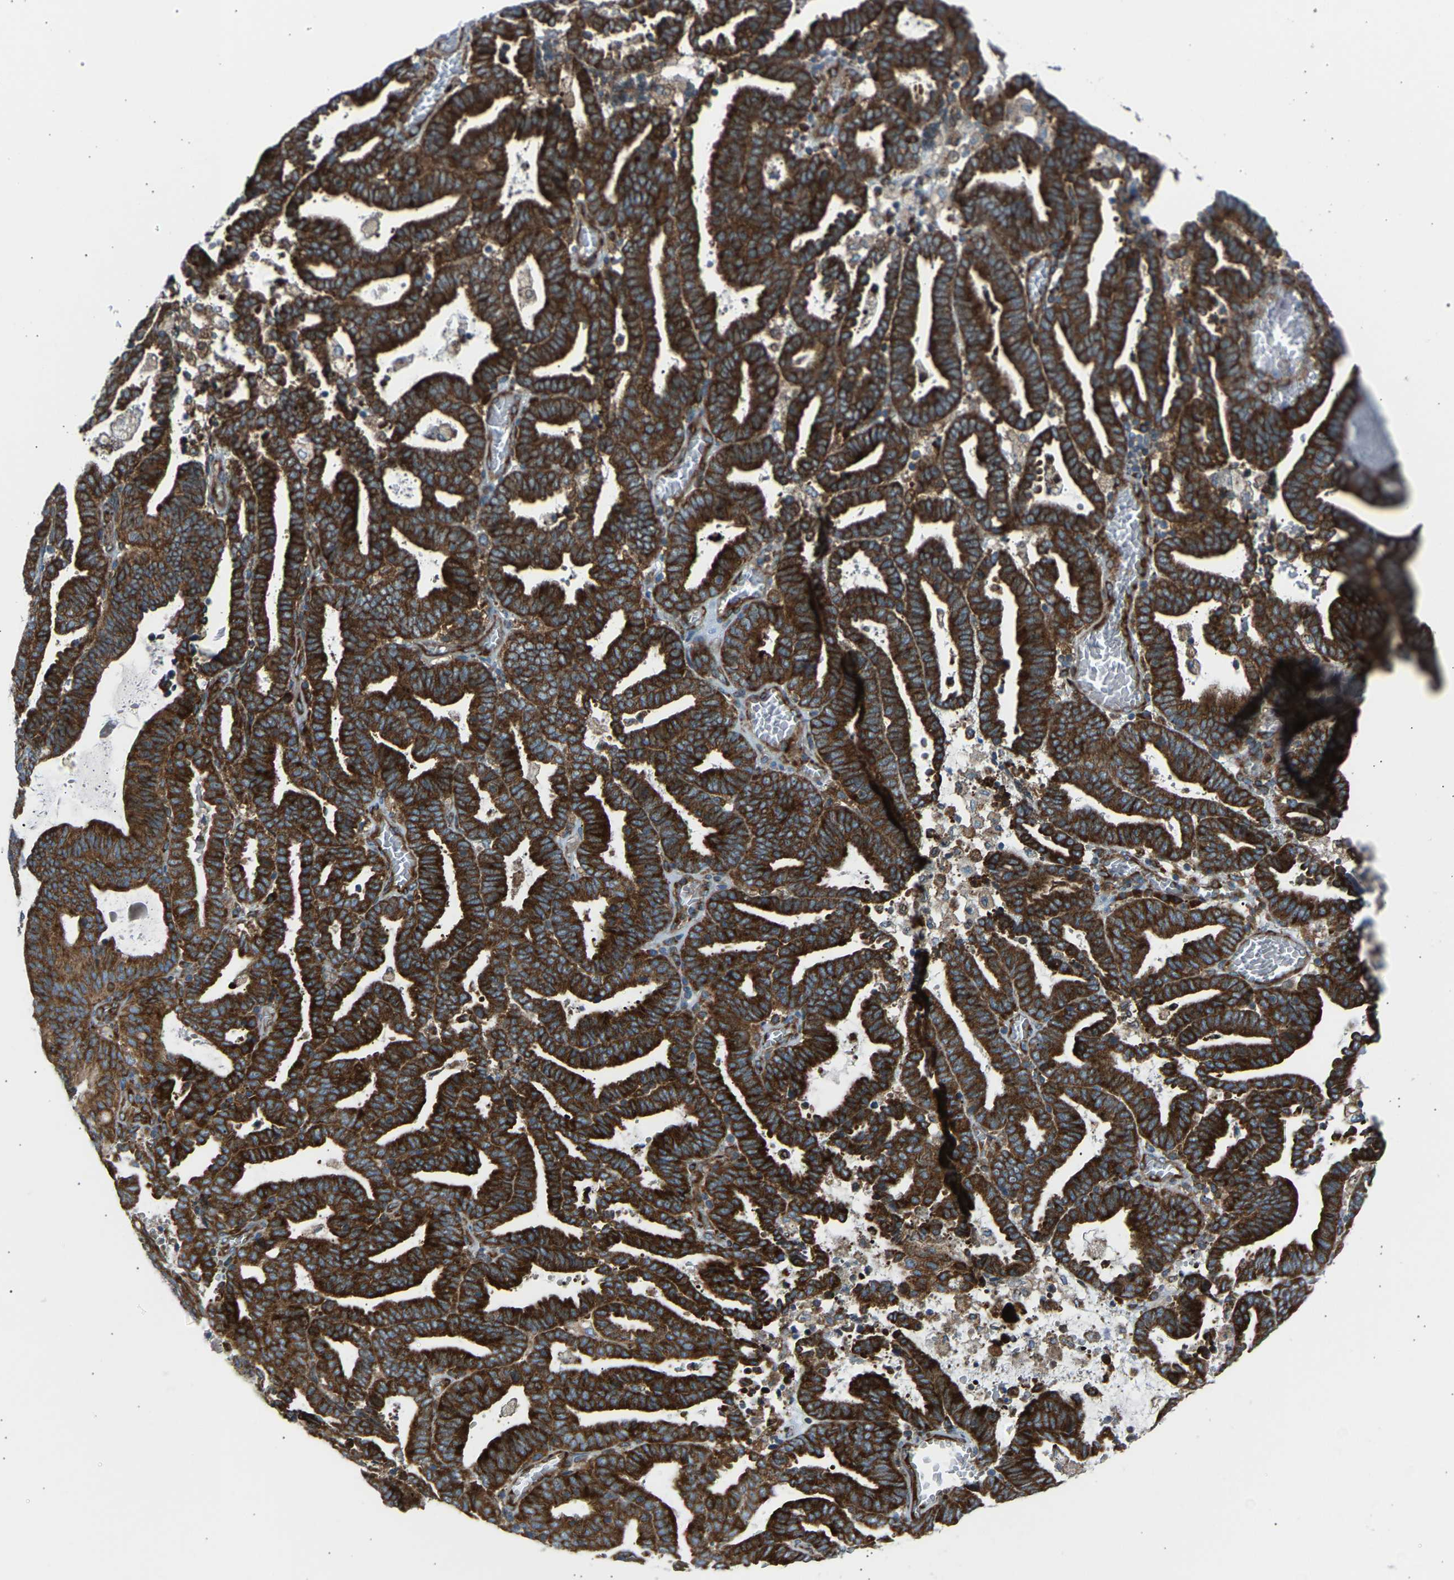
{"staining": {"intensity": "strong", "quantity": ">75%", "location": "cytoplasmic/membranous"}, "tissue": "endometrial cancer", "cell_type": "Tumor cells", "image_type": "cancer", "snomed": [{"axis": "morphology", "description": "Adenocarcinoma, NOS"}, {"axis": "topography", "description": "Uterus"}], "caption": "Brown immunohistochemical staining in human adenocarcinoma (endometrial) reveals strong cytoplasmic/membranous expression in about >75% of tumor cells. (DAB IHC with brightfield microscopy, high magnification).", "gene": "VPS41", "patient": {"sex": "female", "age": 83}}